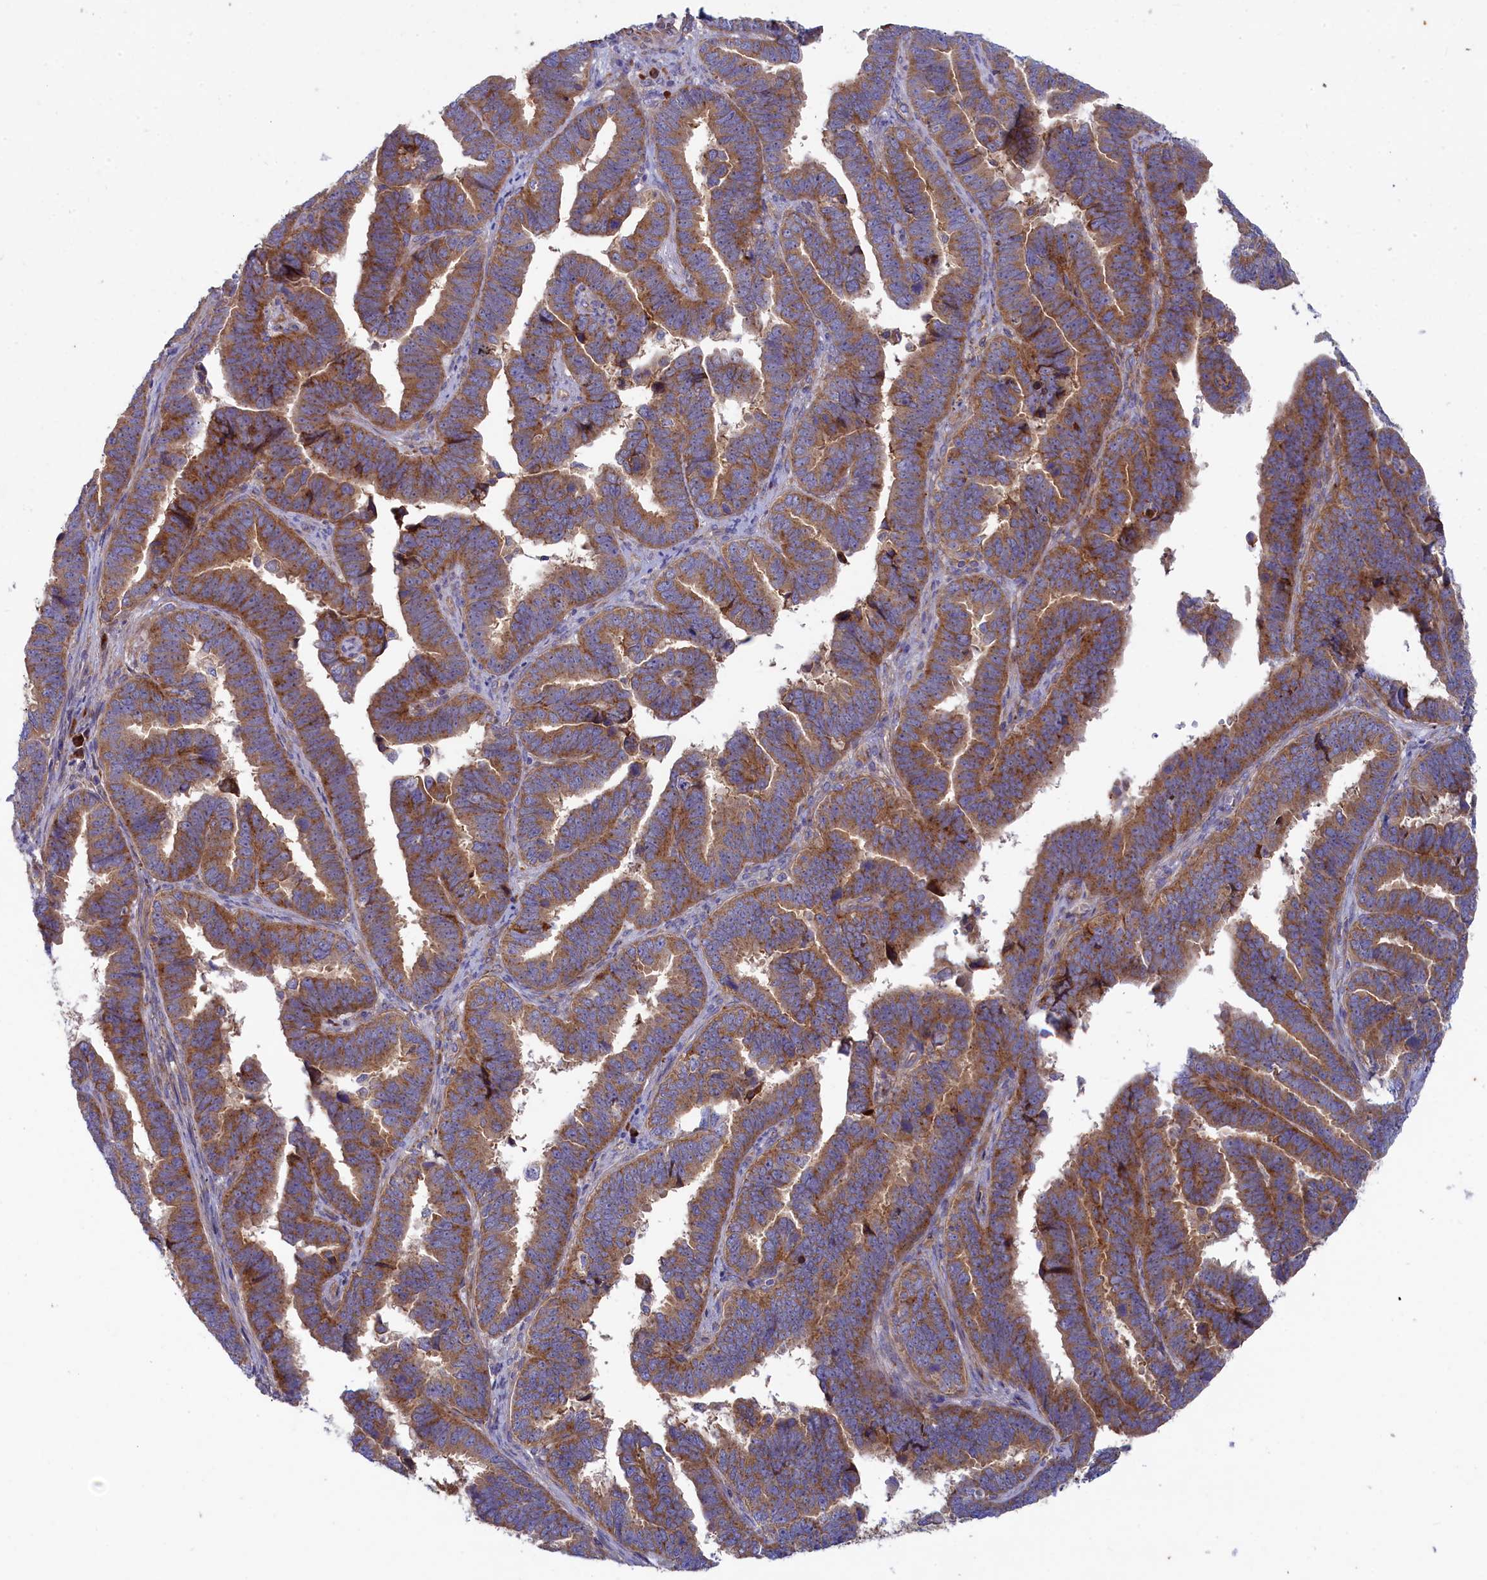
{"staining": {"intensity": "moderate", "quantity": ">75%", "location": "cytoplasmic/membranous"}, "tissue": "endometrial cancer", "cell_type": "Tumor cells", "image_type": "cancer", "snomed": [{"axis": "morphology", "description": "Adenocarcinoma, NOS"}, {"axis": "topography", "description": "Endometrium"}], "caption": "The micrograph shows a brown stain indicating the presence of a protein in the cytoplasmic/membranous of tumor cells in adenocarcinoma (endometrial).", "gene": "SCAMP4", "patient": {"sex": "female", "age": 75}}